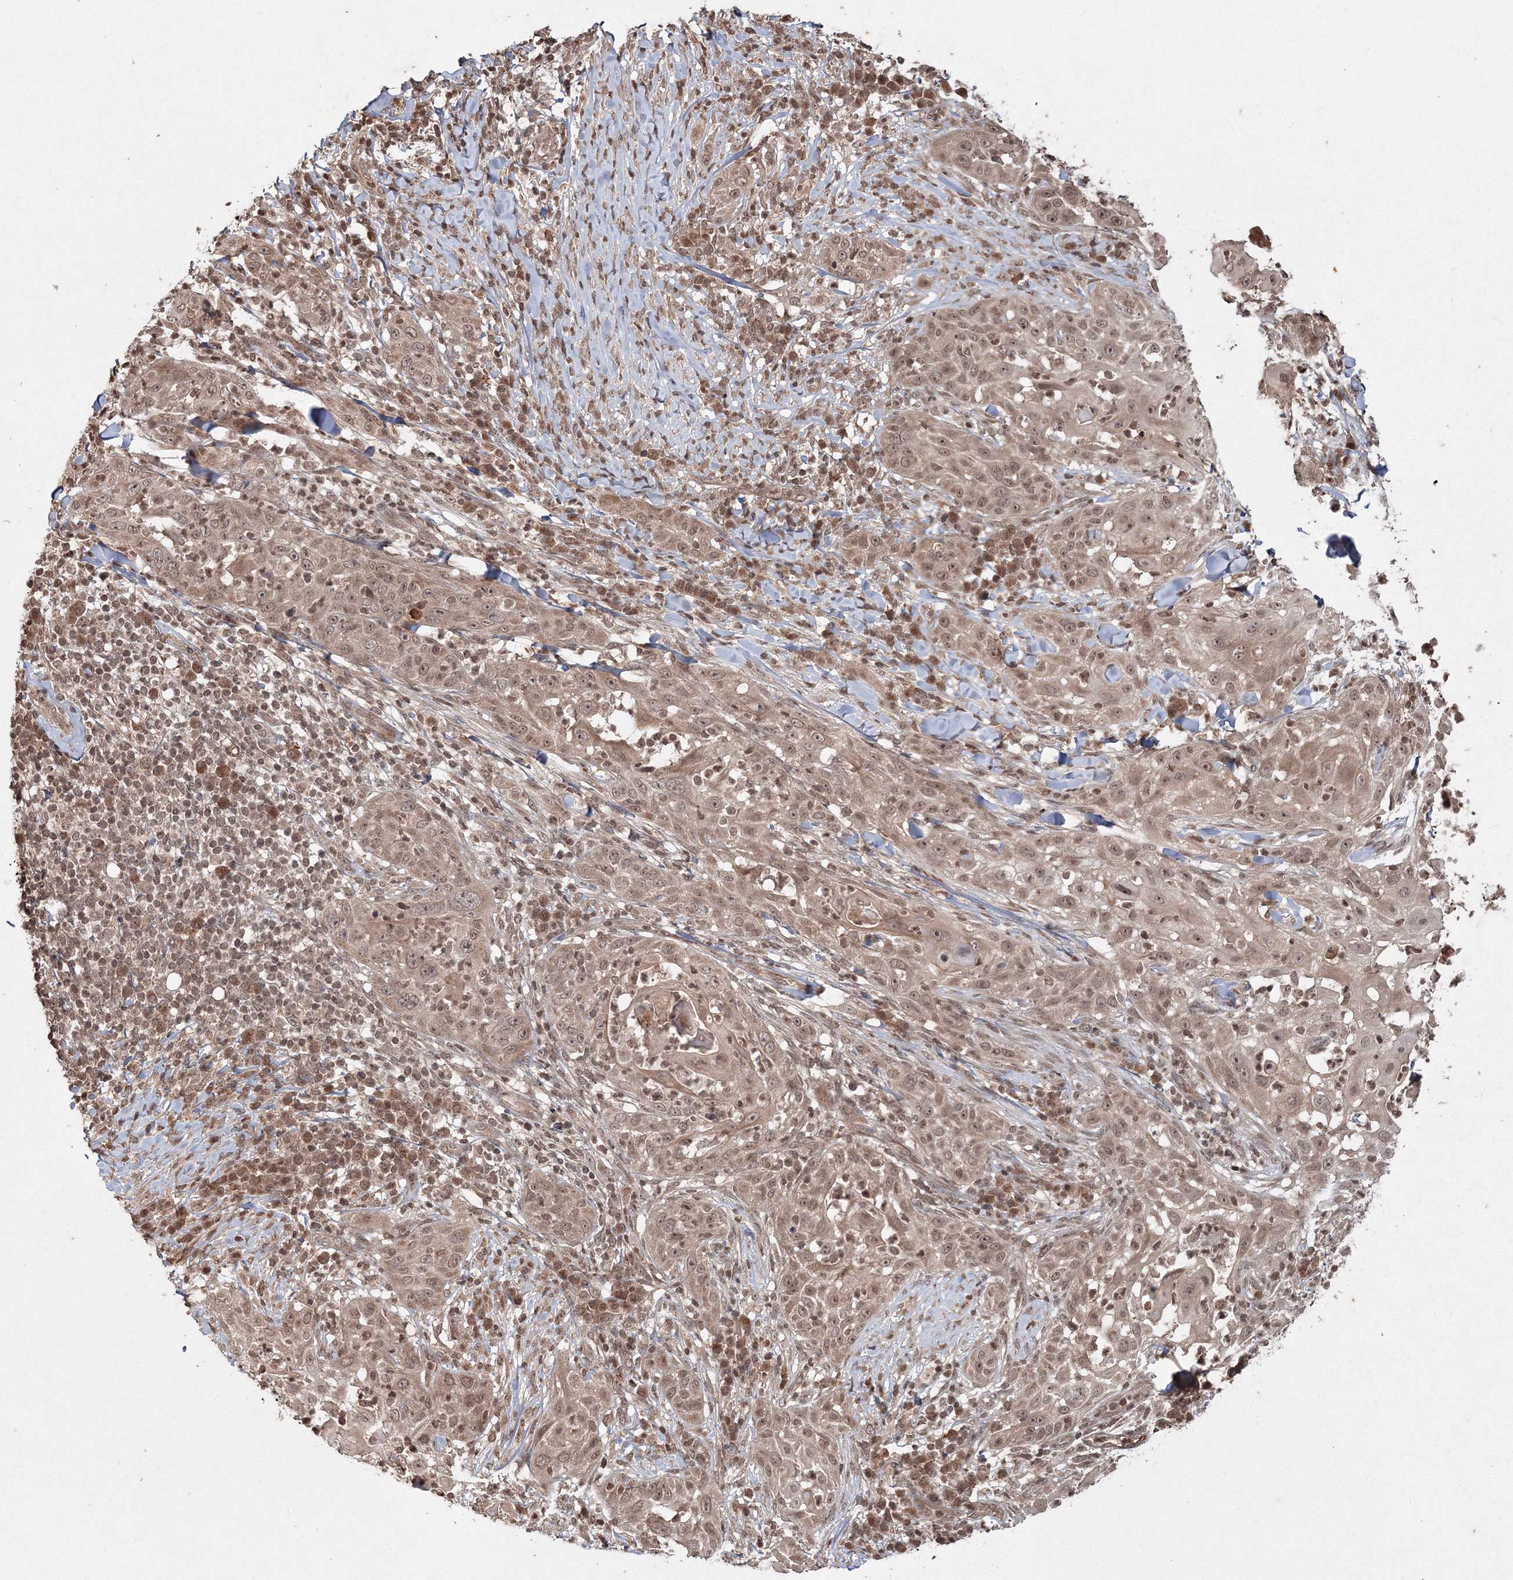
{"staining": {"intensity": "moderate", "quantity": ">75%", "location": "nuclear"}, "tissue": "skin cancer", "cell_type": "Tumor cells", "image_type": "cancer", "snomed": [{"axis": "morphology", "description": "Squamous cell carcinoma, NOS"}, {"axis": "topography", "description": "Skin"}], "caption": "Skin cancer (squamous cell carcinoma) stained for a protein reveals moderate nuclear positivity in tumor cells. The staining is performed using DAB (3,3'-diaminobenzidine) brown chromogen to label protein expression. The nuclei are counter-stained blue using hematoxylin.", "gene": "PEX13", "patient": {"sex": "female", "age": 44}}